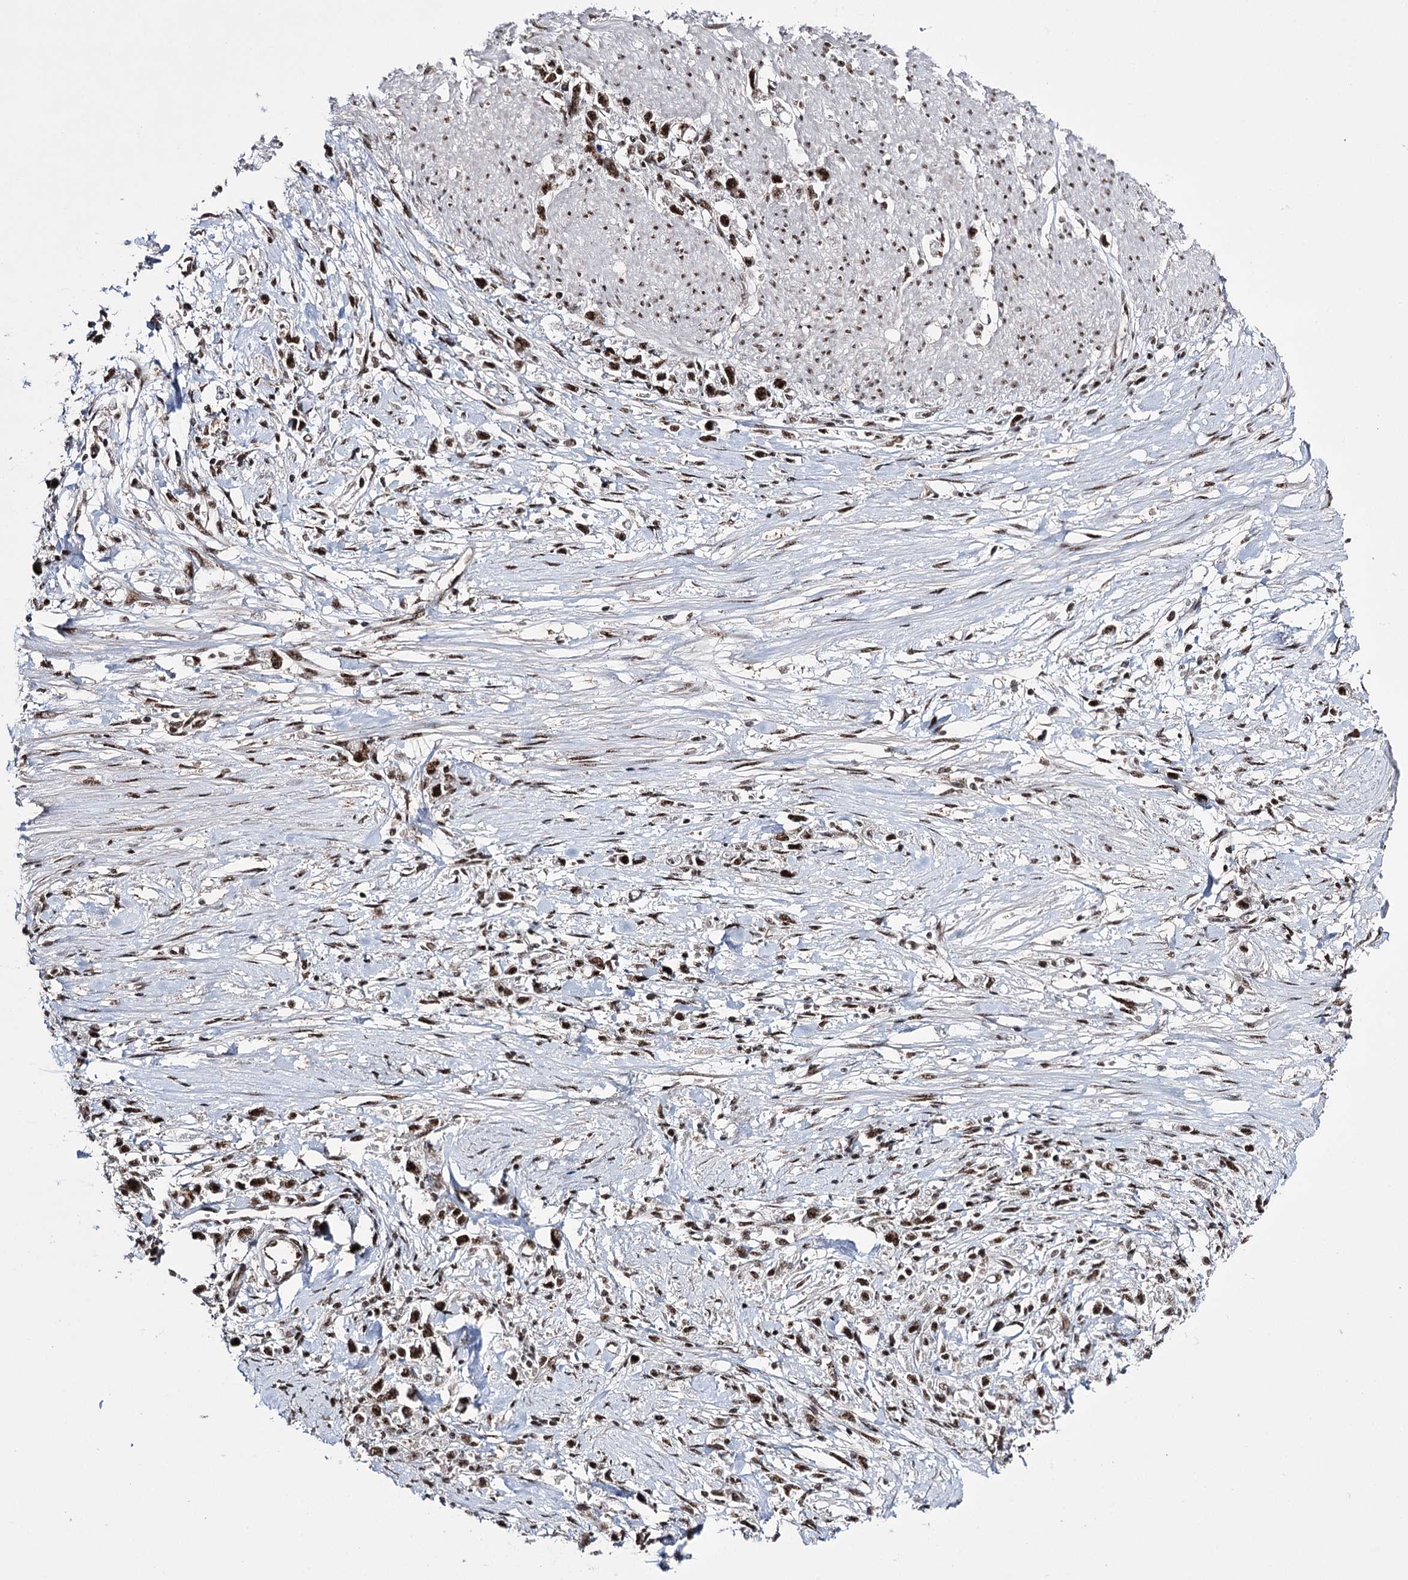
{"staining": {"intensity": "strong", "quantity": ">75%", "location": "nuclear"}, "tissue": "stomach cancer", "cell_type": "Tumor cells", "image_type": "cancer", "snomed": [{"axis": "morphology", "description": "Adenocarcinoma, NOS"}, {"axis": "topography", "description": "Stomach"}], "caption": "Immunohistochemical staining of human stomach cancer exhibits high levels of strong nuclear protein expression in about >75% of tumor cells.", "gene": "PRPF40A", "patient": {"sex": "female", "age": 59}}